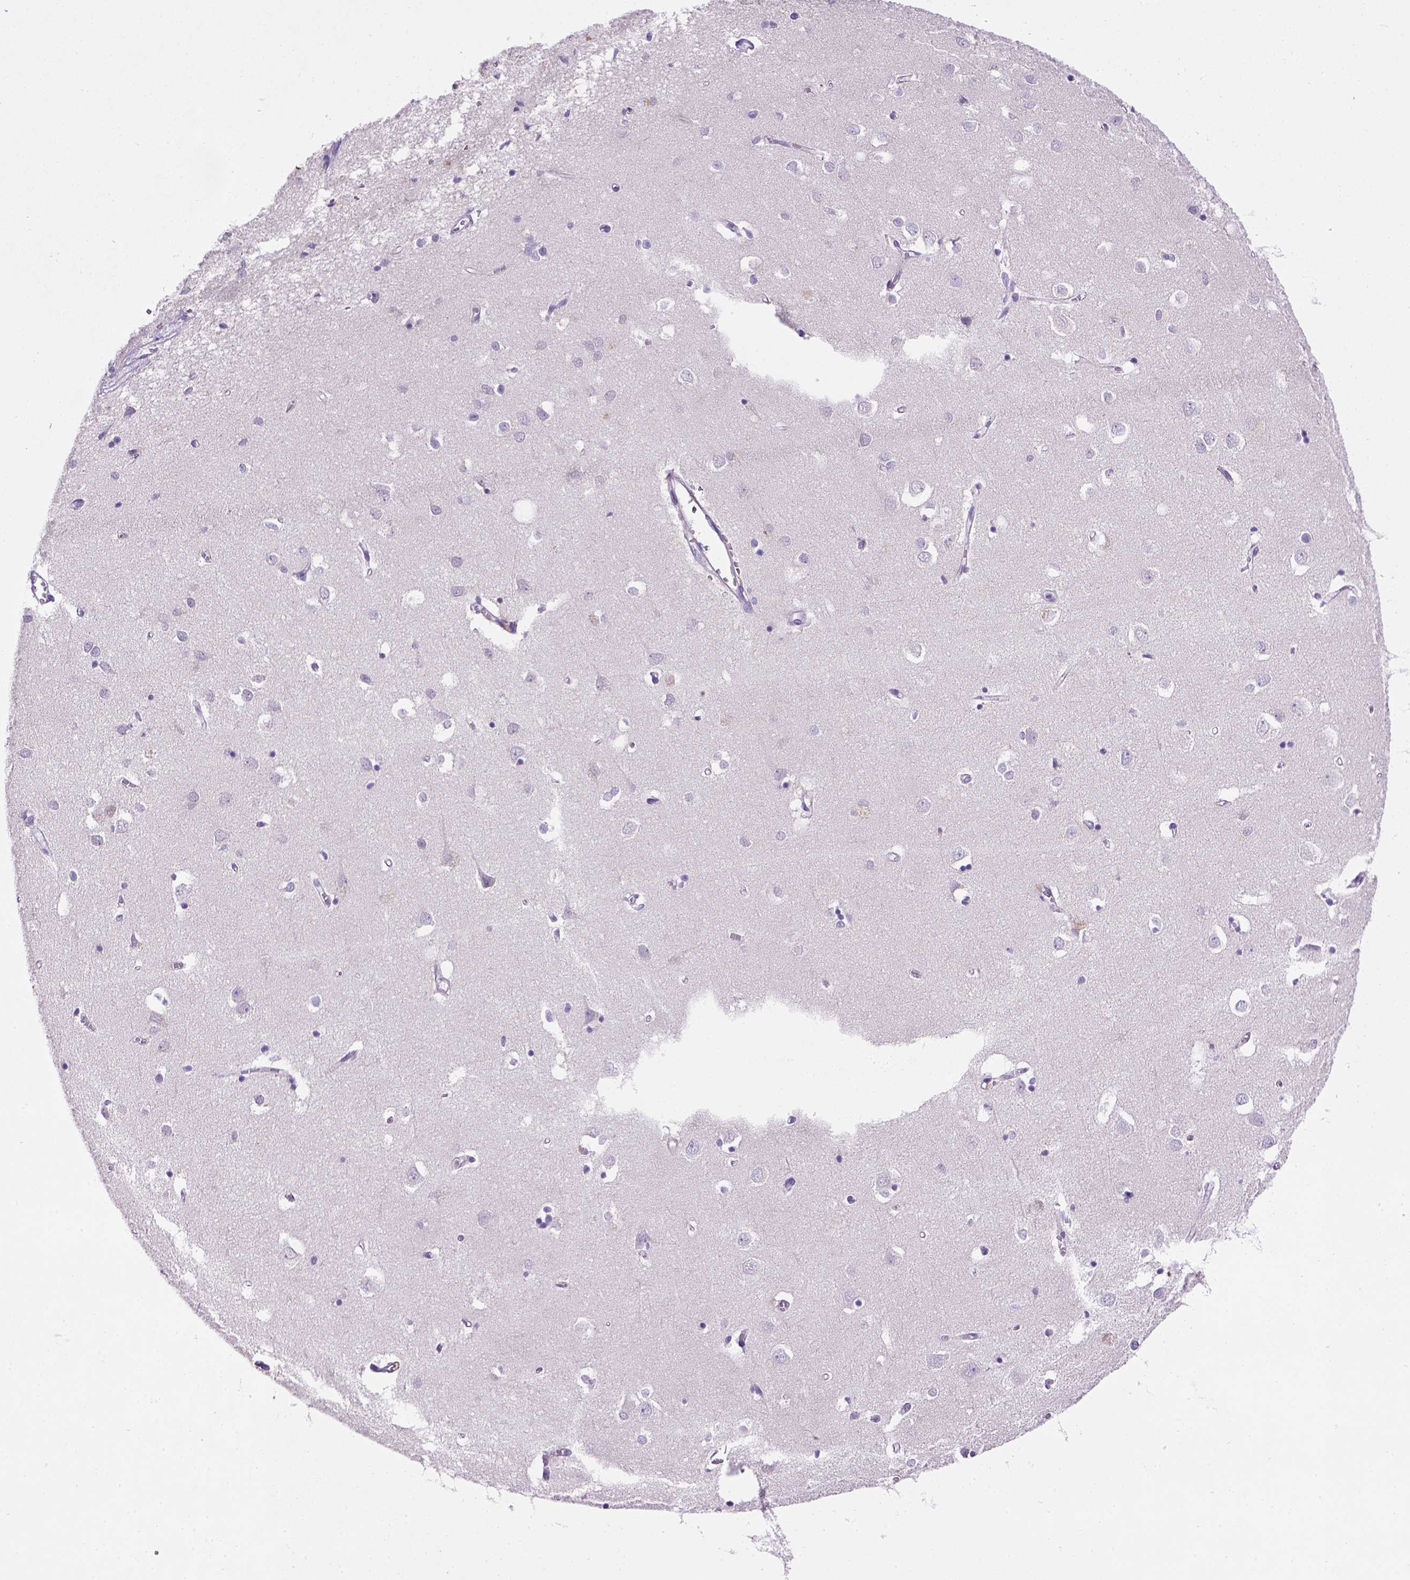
{"staining": {"intensity": "negative", "quantity": "none", "location": "none"}, "tissue": "cerebral cortex", "cell_type": "Endothelial cells", "image_type": "normal", "snomed": [{"axis": "morphology", "description": "Normal tissue, NOS"}, {"axis": "topography", "description": "Cerebral cortex"}], "caption": "Image shows no protein staining in endothelial cells of normal cerebral cortex. (DAB (3,3'-diaminobenzidine) immunohistochemistry (IHC), high magnification).", "gene": "CDH1", "patient": {"sex": "male", "age": 70}}